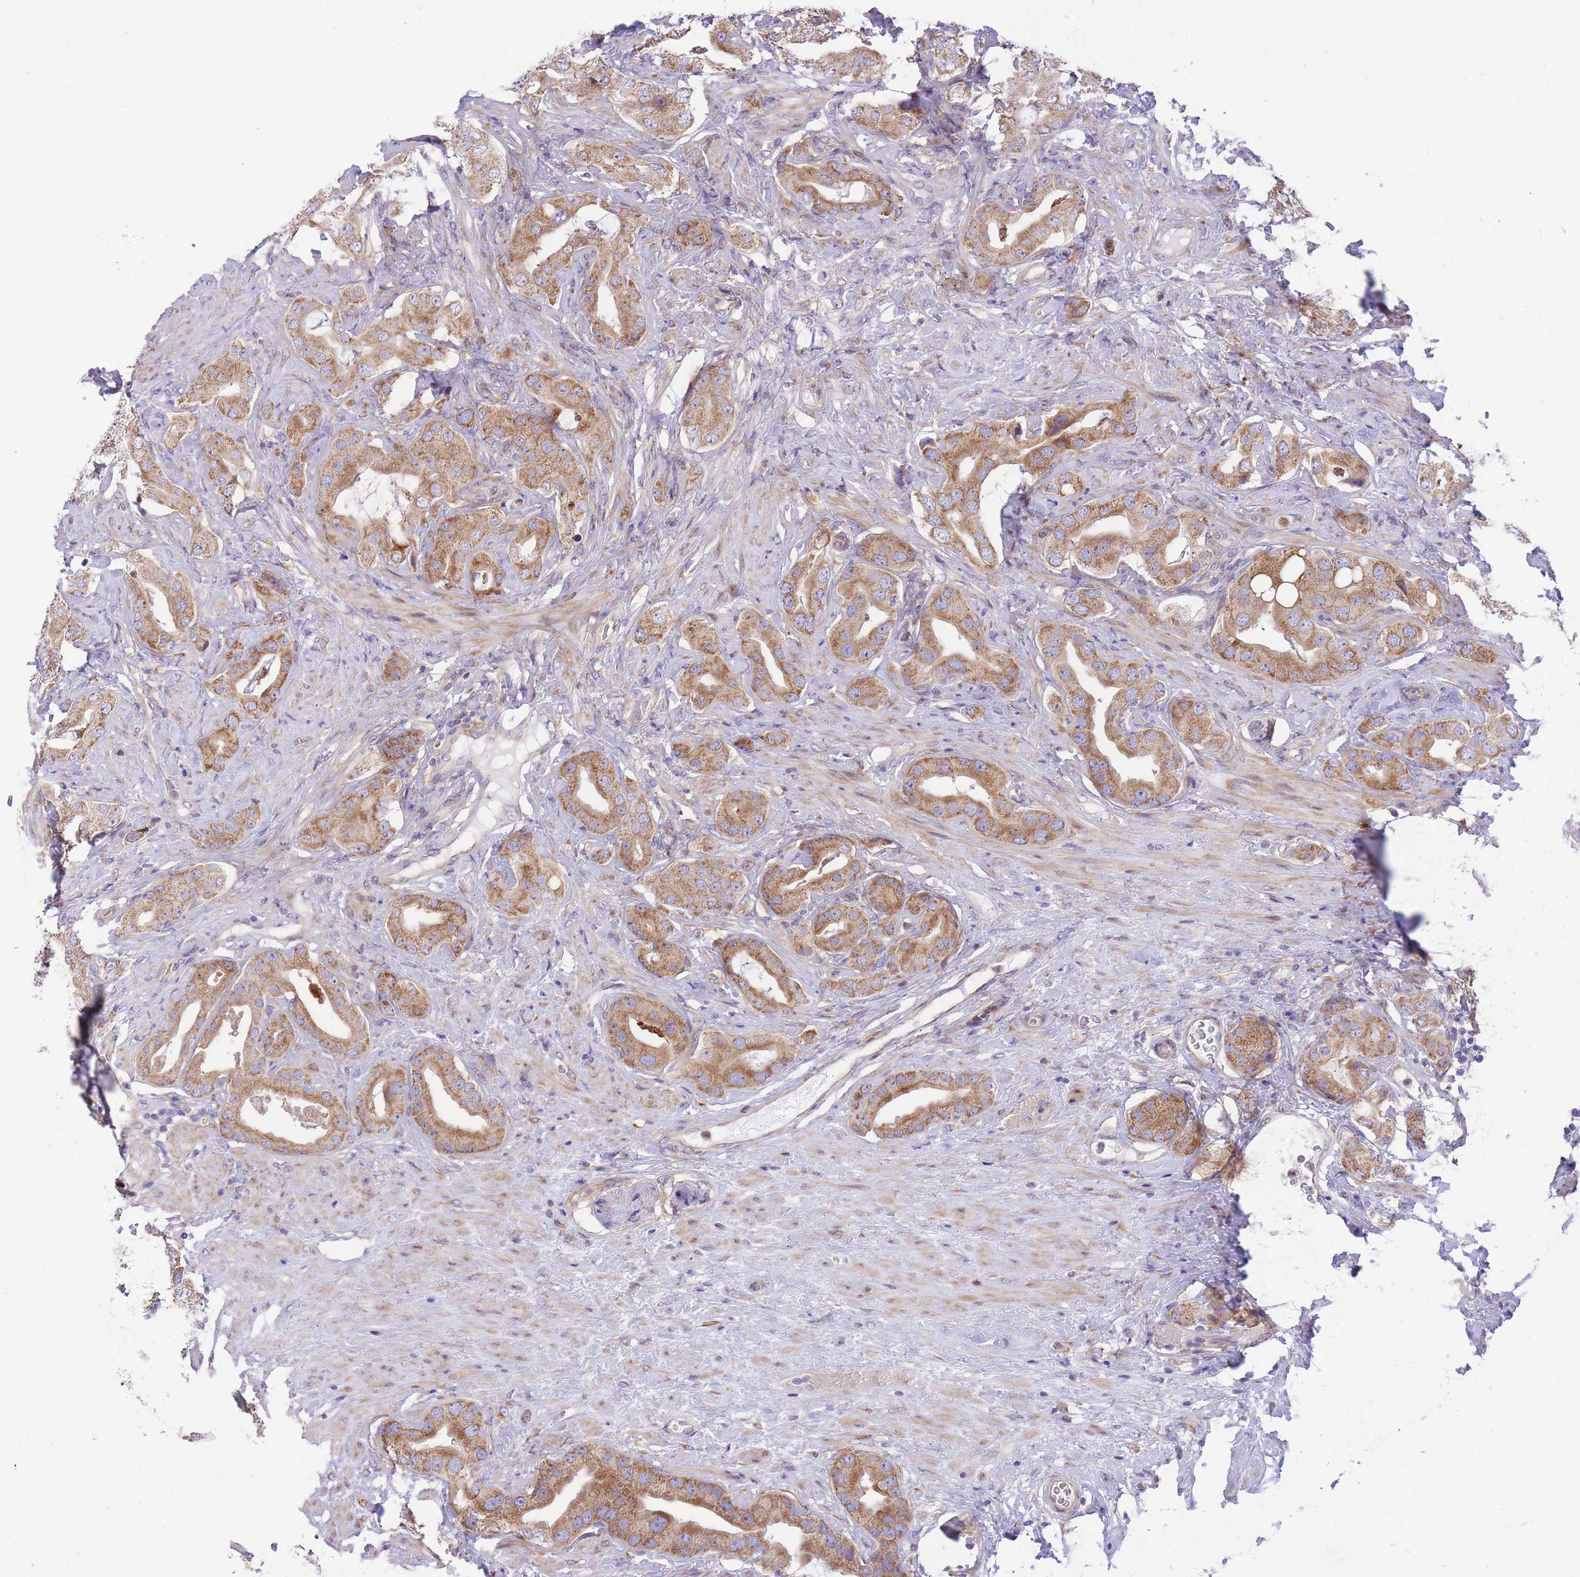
{"staining": {"intensity": "moderate", "quantity": "25%-75%", "location": "cytoplasmic/membranous"}, "tissue": "prostate cancer", "cell_type": "Tumor cells", "image_type": "cancer", "snomed": [{"axis": "morphology", "description": "Adenocarcinoma, High grade"}, {"axis": "topography", "description": "Prostate"}], "caption": "This histopathology image displays immunohistochemistry (IHC) staining of prostate cancer, with medium moderate cytoplasmic/membranous staining in about 25%-75% of tumor cells.", "gene": "GBP7", "patient": {"sex": "male", "age": 63}}